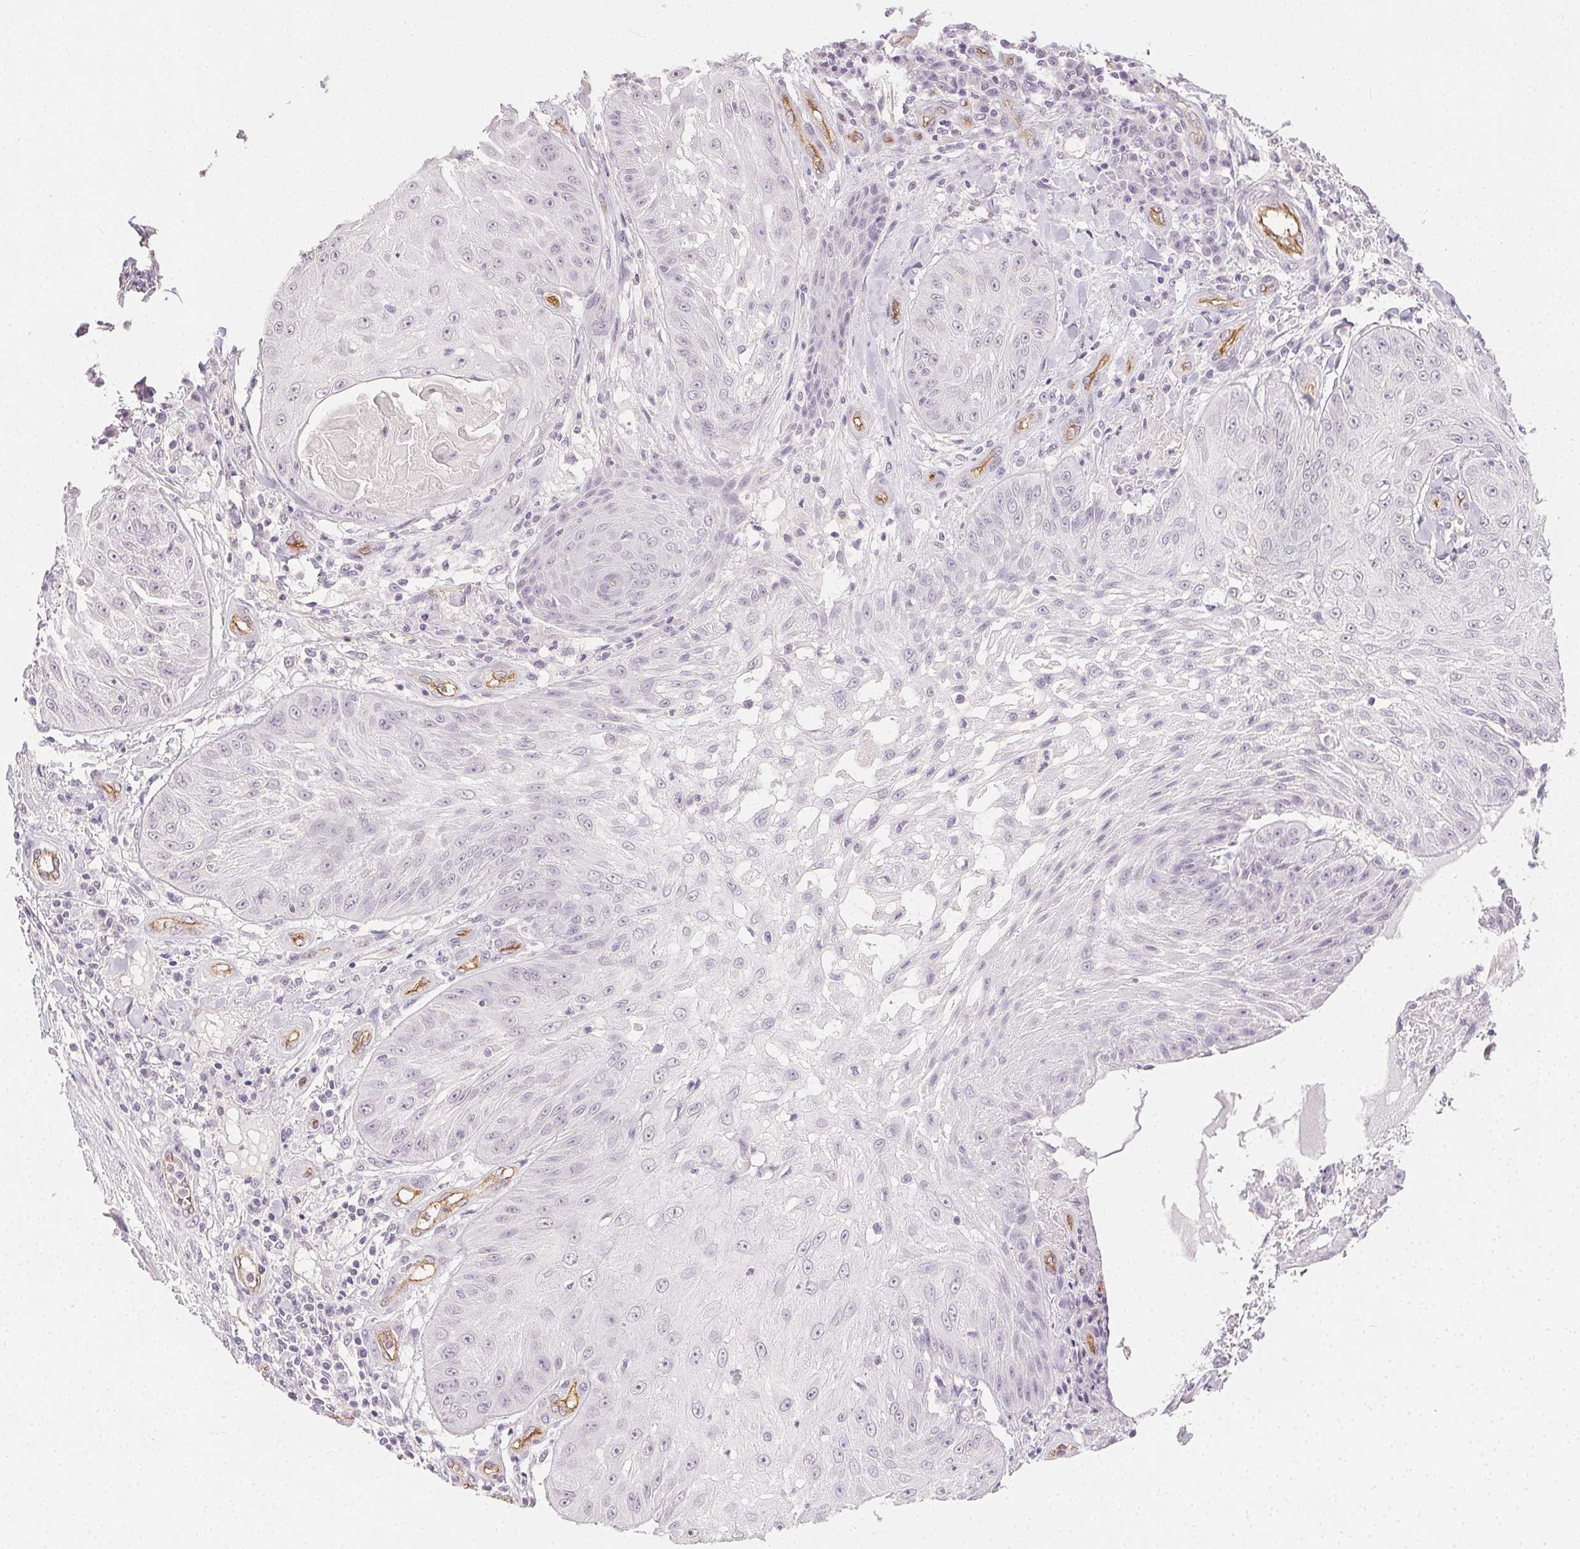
{"staining": {"intensity": "negative", "quantity": "none", "location": "none"}, "tissue": "skin cancer", "cell_type": "Tumor cells", "image_type": "cancer", "snomed": [{"axis": "morphology", "description": "Squamous cell carcinoma, NOS"}, {"axis": "topography", "description": "Skin"}], "caption": "The immunohistochemistry (IHC) photomicrograph has no significant expression in tumor cells of squamous cell carcinoma (skin) tissue.", "gene": "PODXL", "patient": {"sex": "male", "age": 70}}